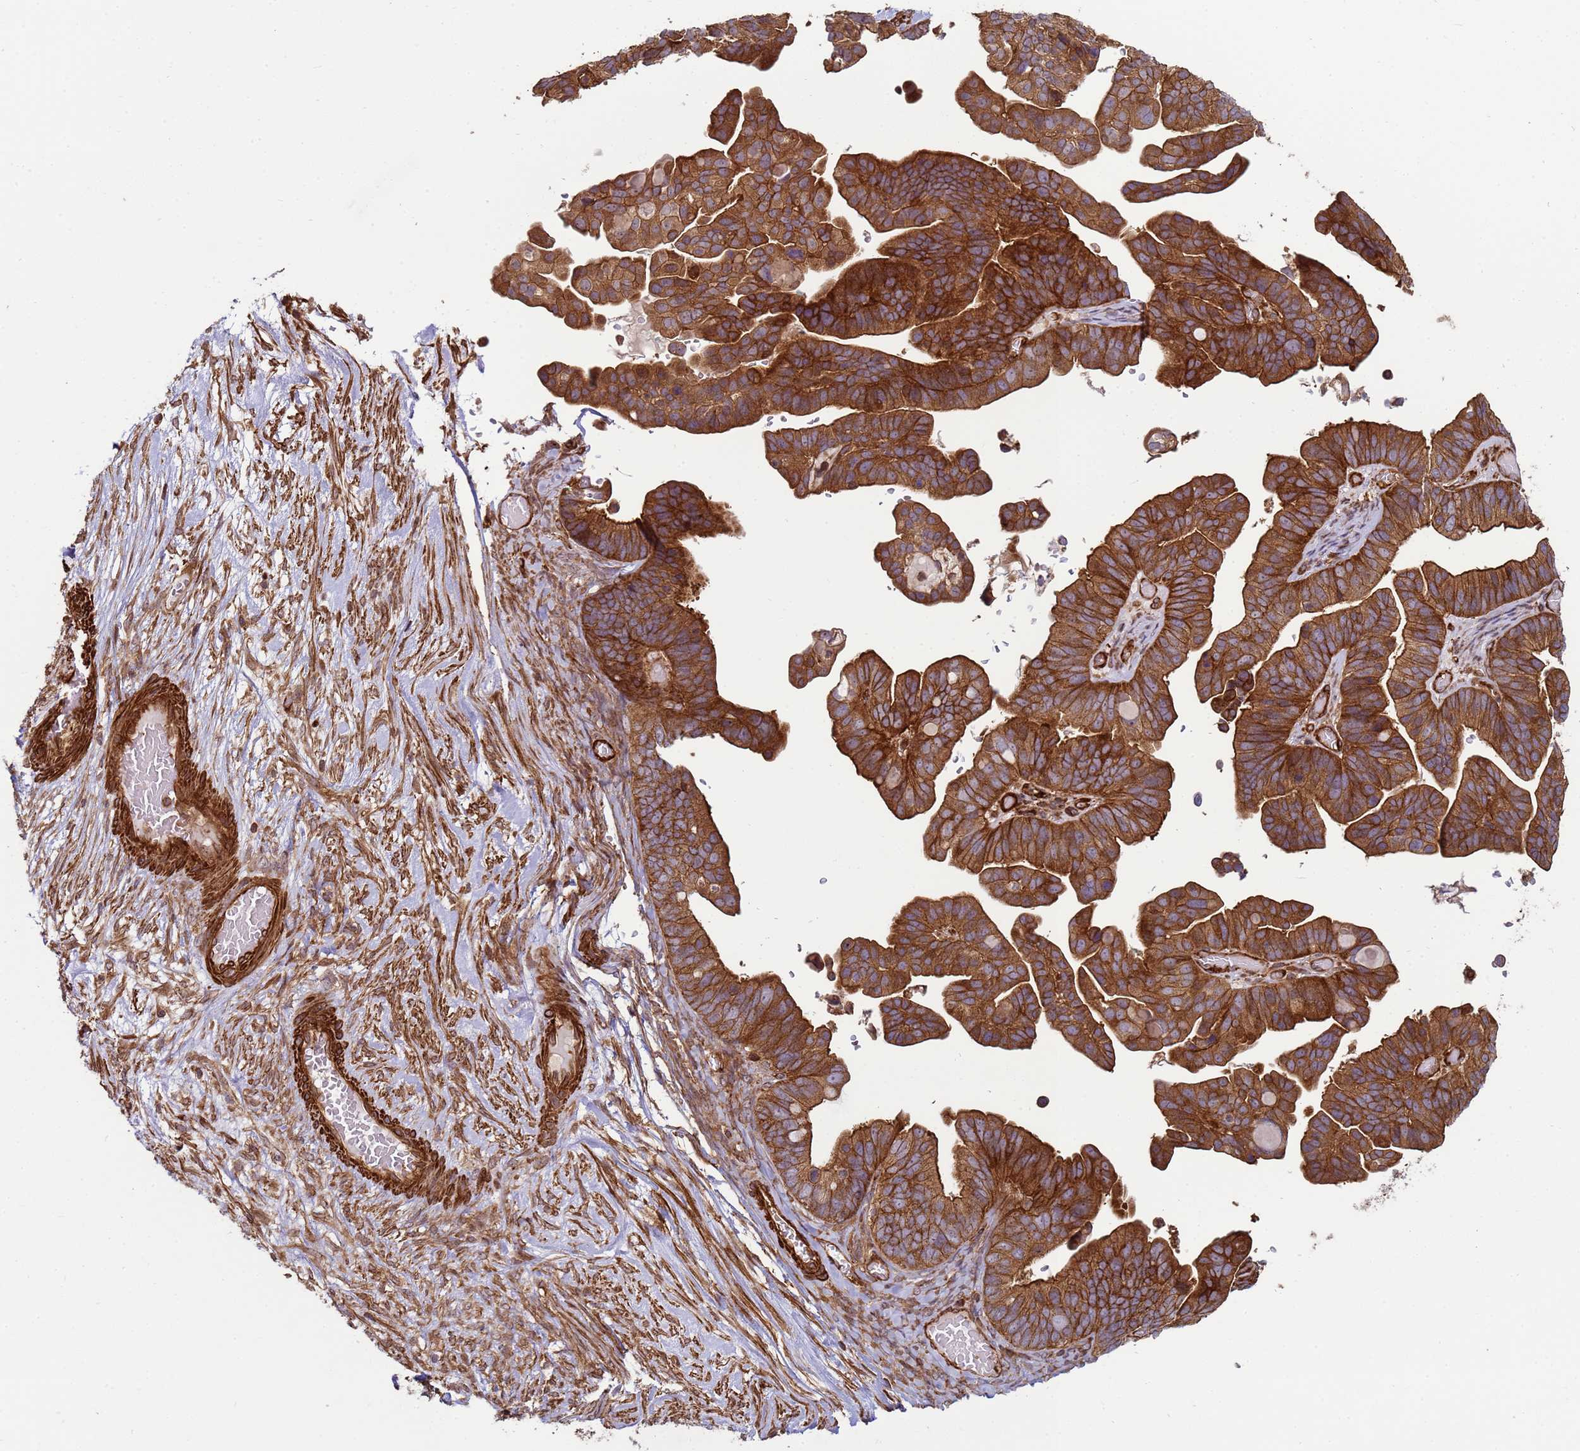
{"staining": {"intensity": "strong", "quantity": ">75%", "location": "cytoplasmic/membranous"}, "tissue": "ovarian cancer", "cell_type": "Tumor cells", "image_type": "cancer", "snomed": [{"axis": "morphology", "description": "Cystadenocarcinoma, serous, NOS"}, {"axis": "topography", "description": "Ovary"}], "caption": "Brown immunohistochemical staining in ovarian cancer displays strong cytoplasmic/membranous positivity in about >75% of tumor cells.", "gene": "CNOT1", "patient": {"sex": "female", "age": 56}}